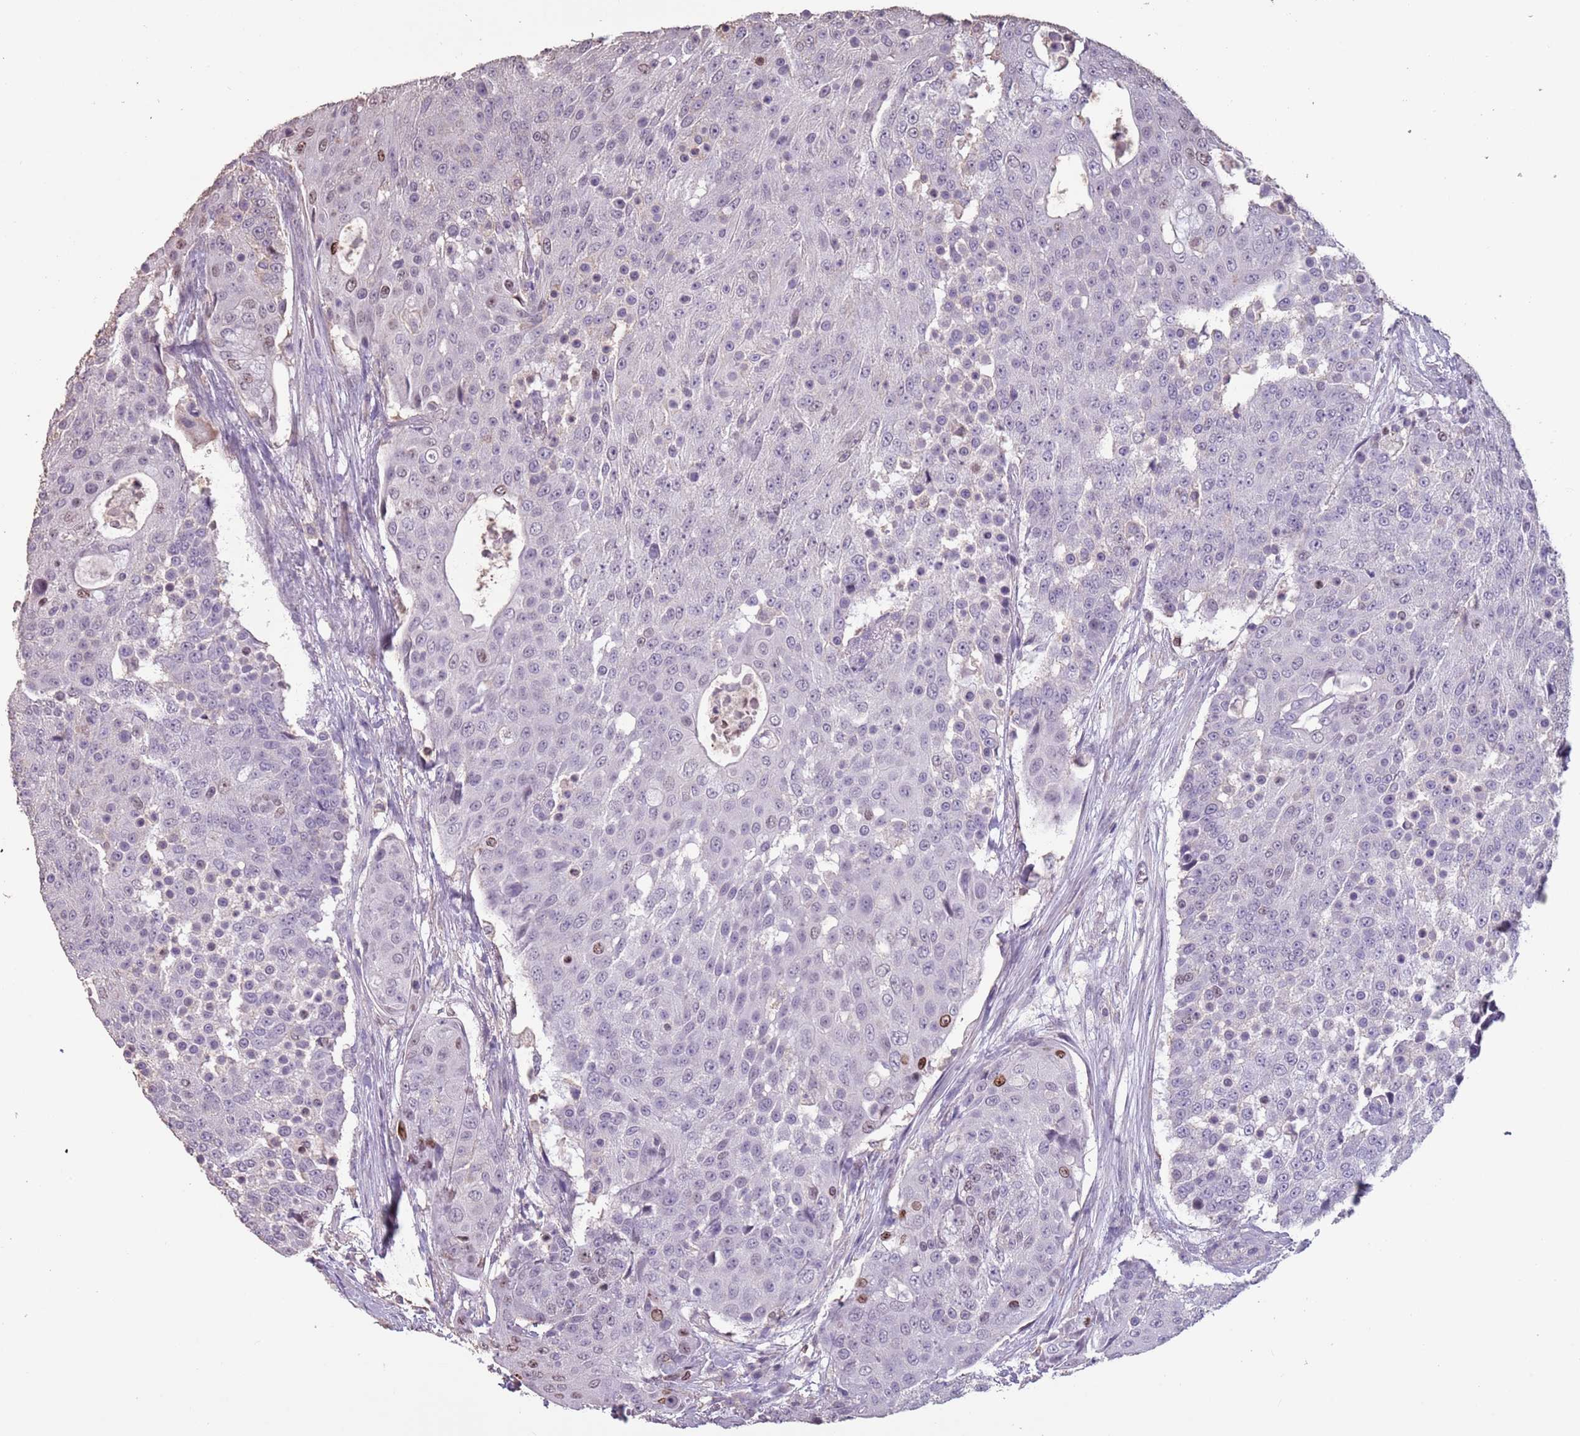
{"staining": {"intensity": "moderate", "quantity": "<25%", "location": "nuclear"}, "tissue": "urothelial cancer", "cell_type": "Tumor cells", "image_type": "cancer", "snomed": [{"axis": "morphology", "description": "Urothelial carcinoma, High grade"}, {"axis": "topography", "description": "Urinary bladder"}], "caption": "Moderate nuclear positivity for a protein is identified in about <25% of tumor cells of urothelial cancer using IHC.", "gene": "SUN5", "patient": {"sex": "female", "age": 63}}